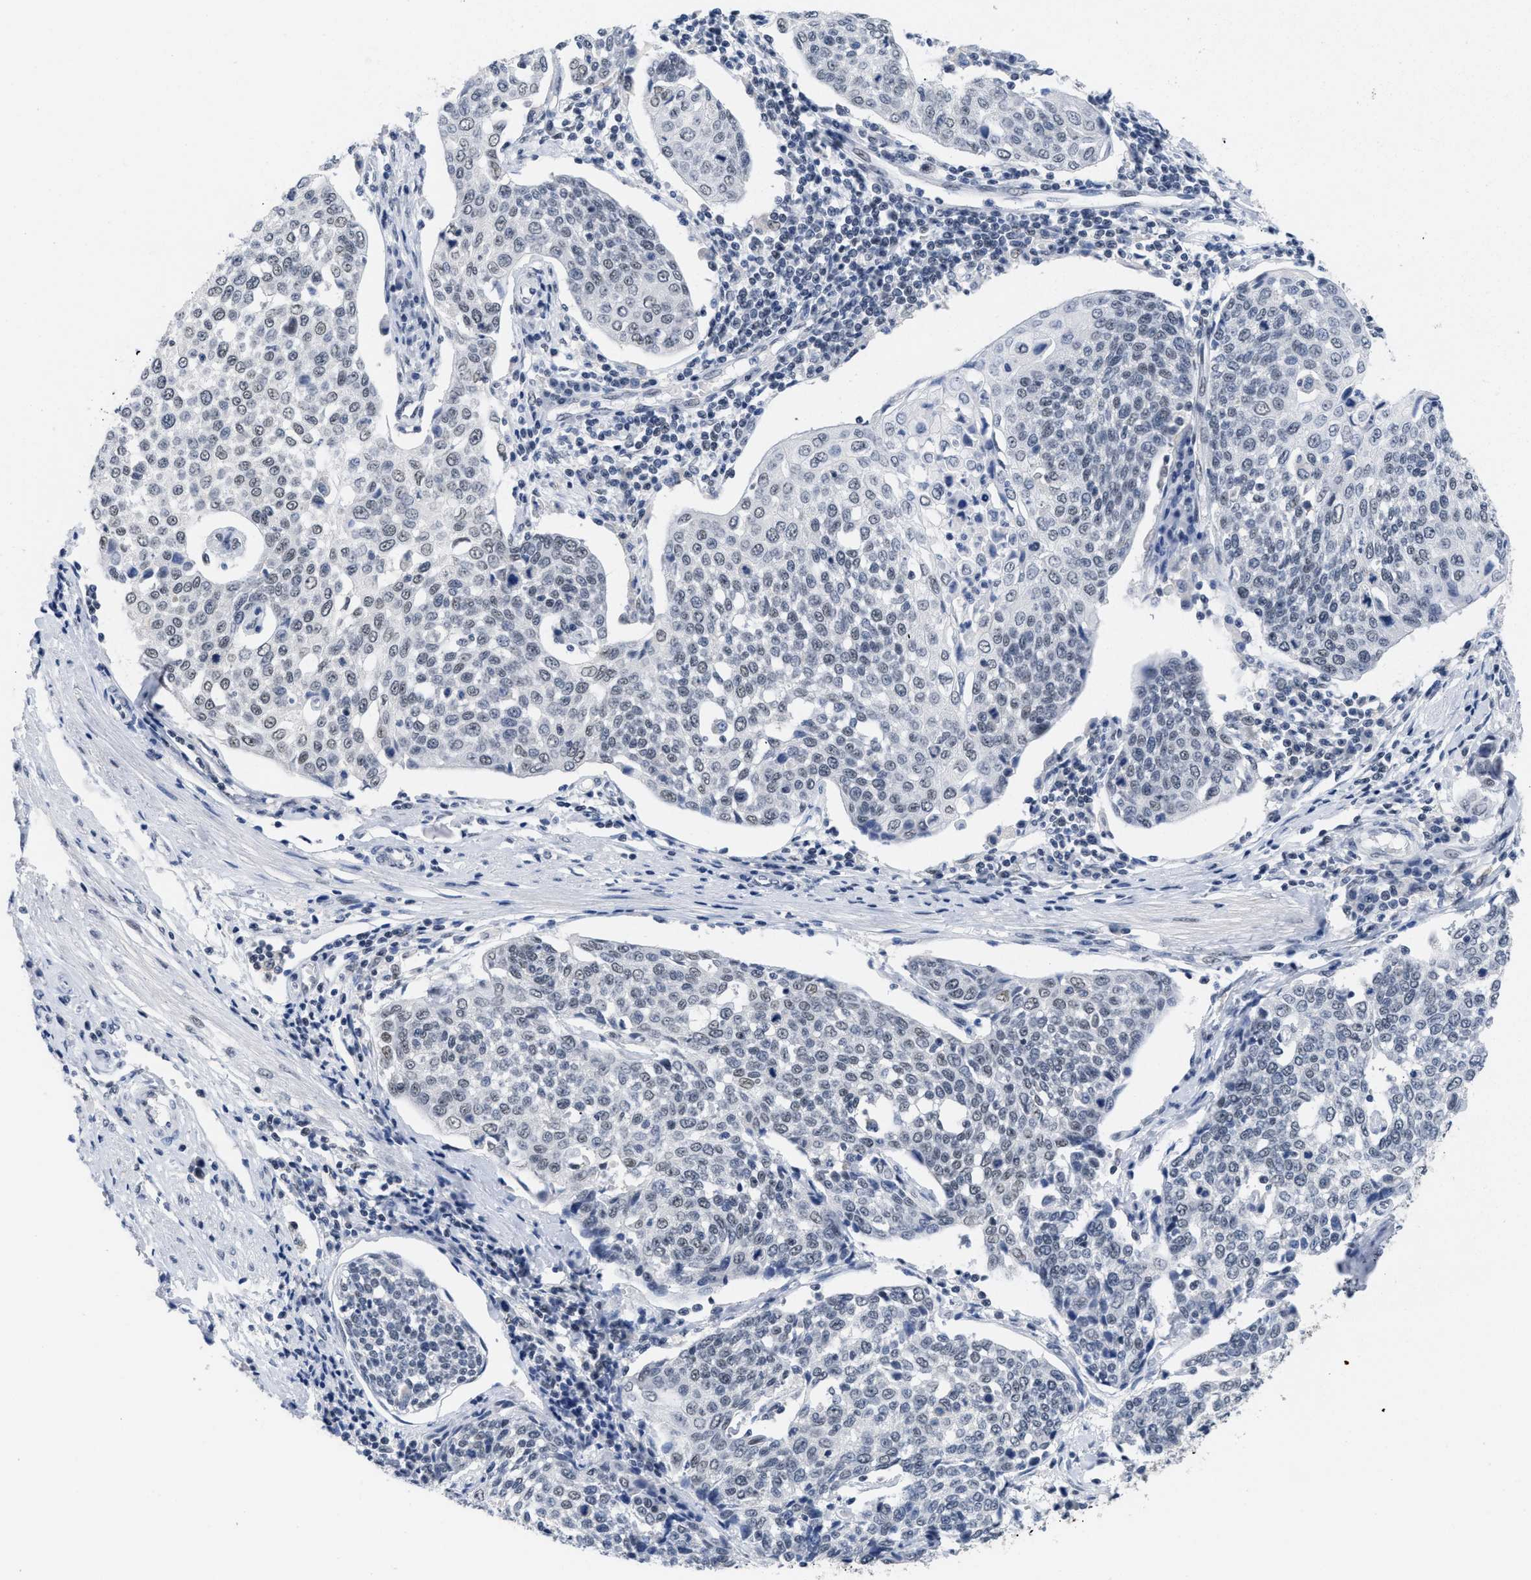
{"staining": {"intensity": "weak", "quantity": "<25%", "location": "nuclear"}, "tissue": "cervical cancer", "cell_type": "Tumor cells", "image_type": "cancer", "snomed": [{"axis": "morphology", "description": "Squamous cell carcinoma, NOS"}, {"axis": "topography", "description": "Cervix"}], "caption": "Immunohistochemistry (IHC) photomicrograph of neoplastic tissue: cervical cancer (squamous cell carcinoma) stained with DAB exhibits no significant protein expression in tumor cells.", "gene": "GGNBP2", "patient": {"sex": "female", "age": 34}}